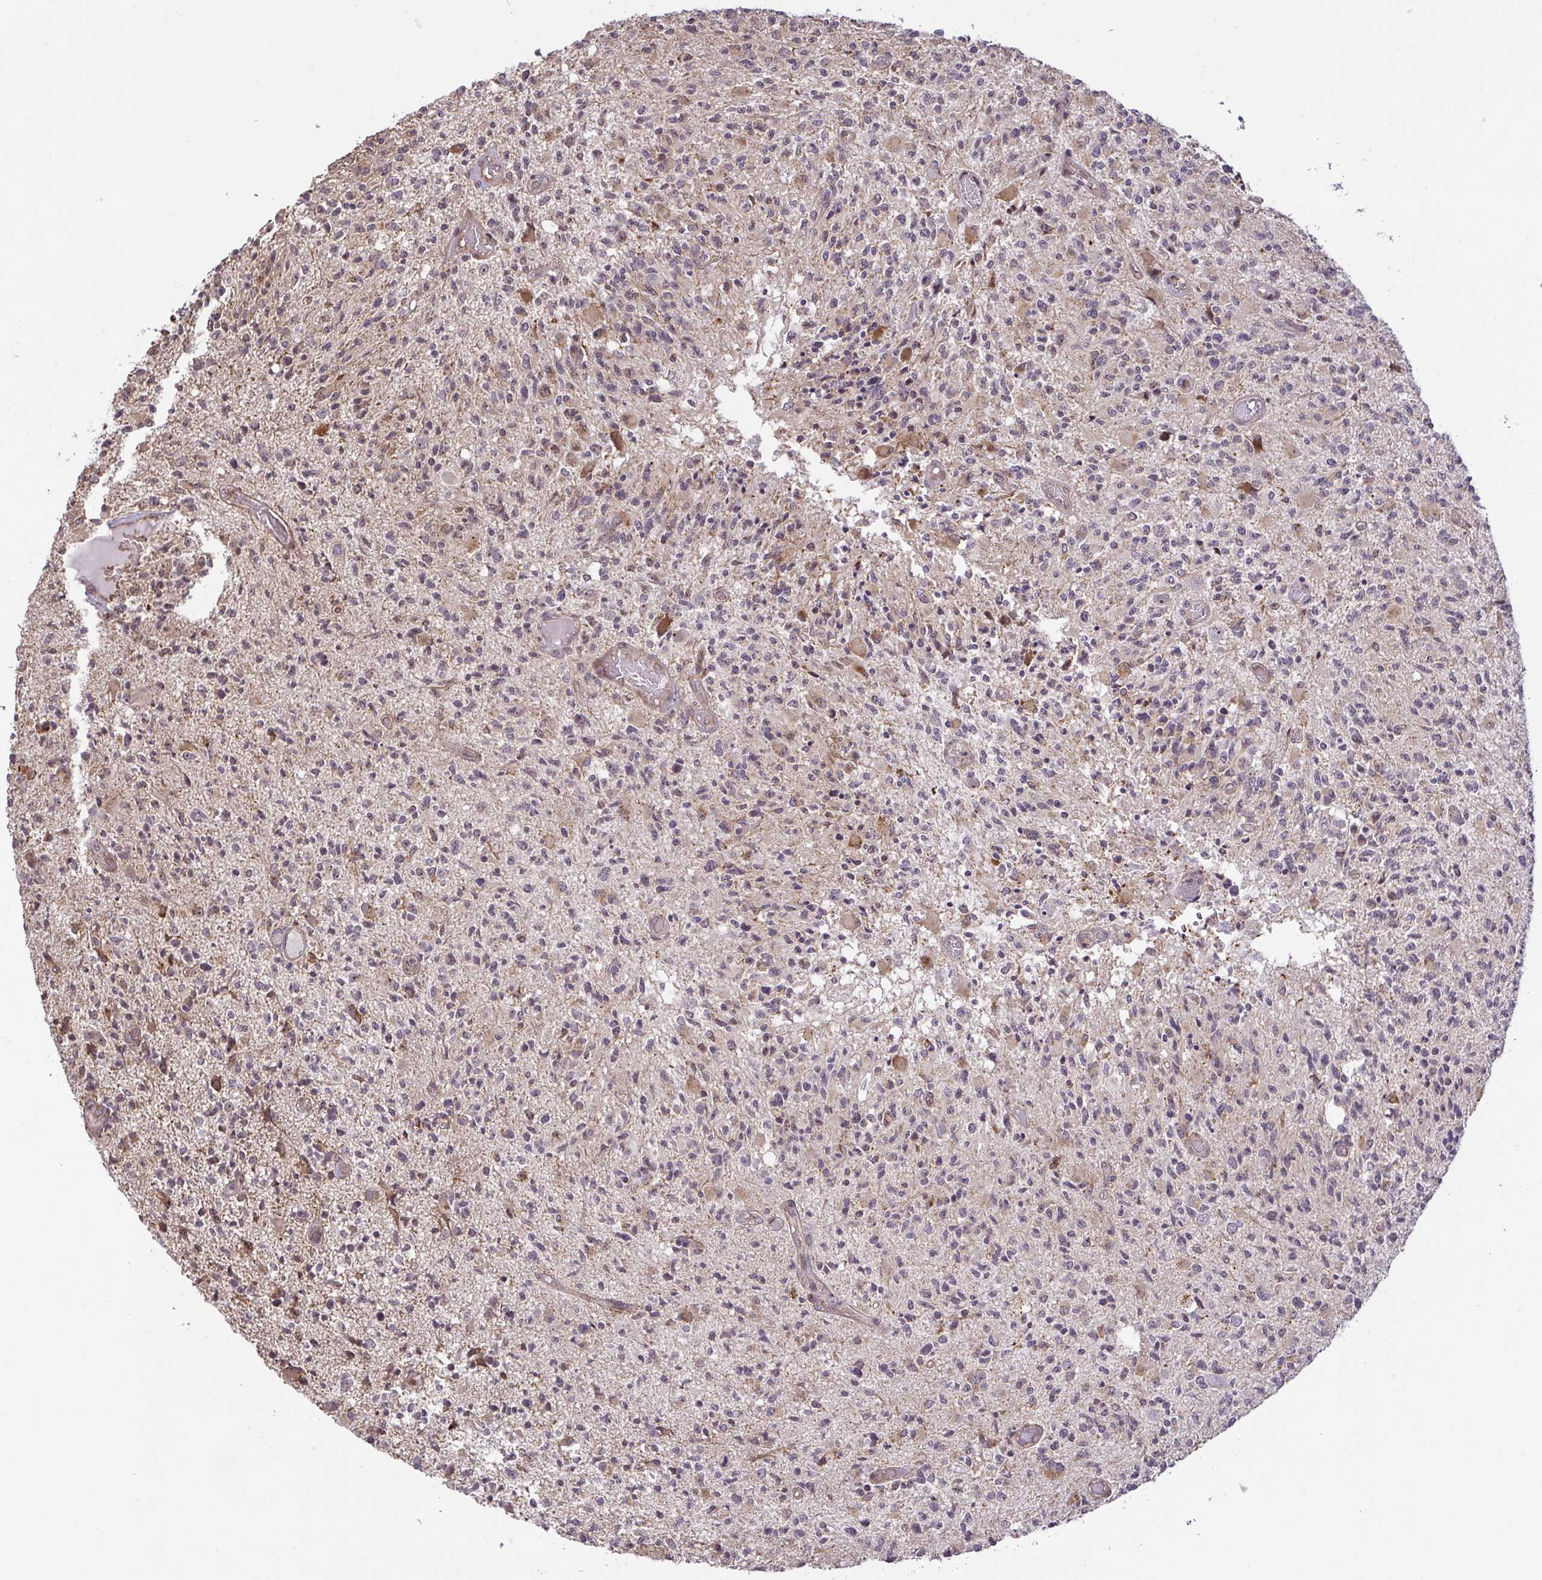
{"staining": {"intensity": "weak", "quantity": "25%-75%", "location": "cytoplasmic/membranous,nuclear"}, "tissue": "glioma", "cell_type": "Tumor cells", "image_type": "cancer", "snomed": [{"axis": "morphology", "description": "Glioma, malignant, High grade"}, {"axis": "topography", "description": "Brain"}], "caption": "Glioma tissue reveals weak cytoplasmic/membranous and nuclear expression in approximately 25%-75% of tumor cells, visualized by immunohistochemistry.", "gene": "RSL24D1", "patient": {"sex": "female", "age": 63}}